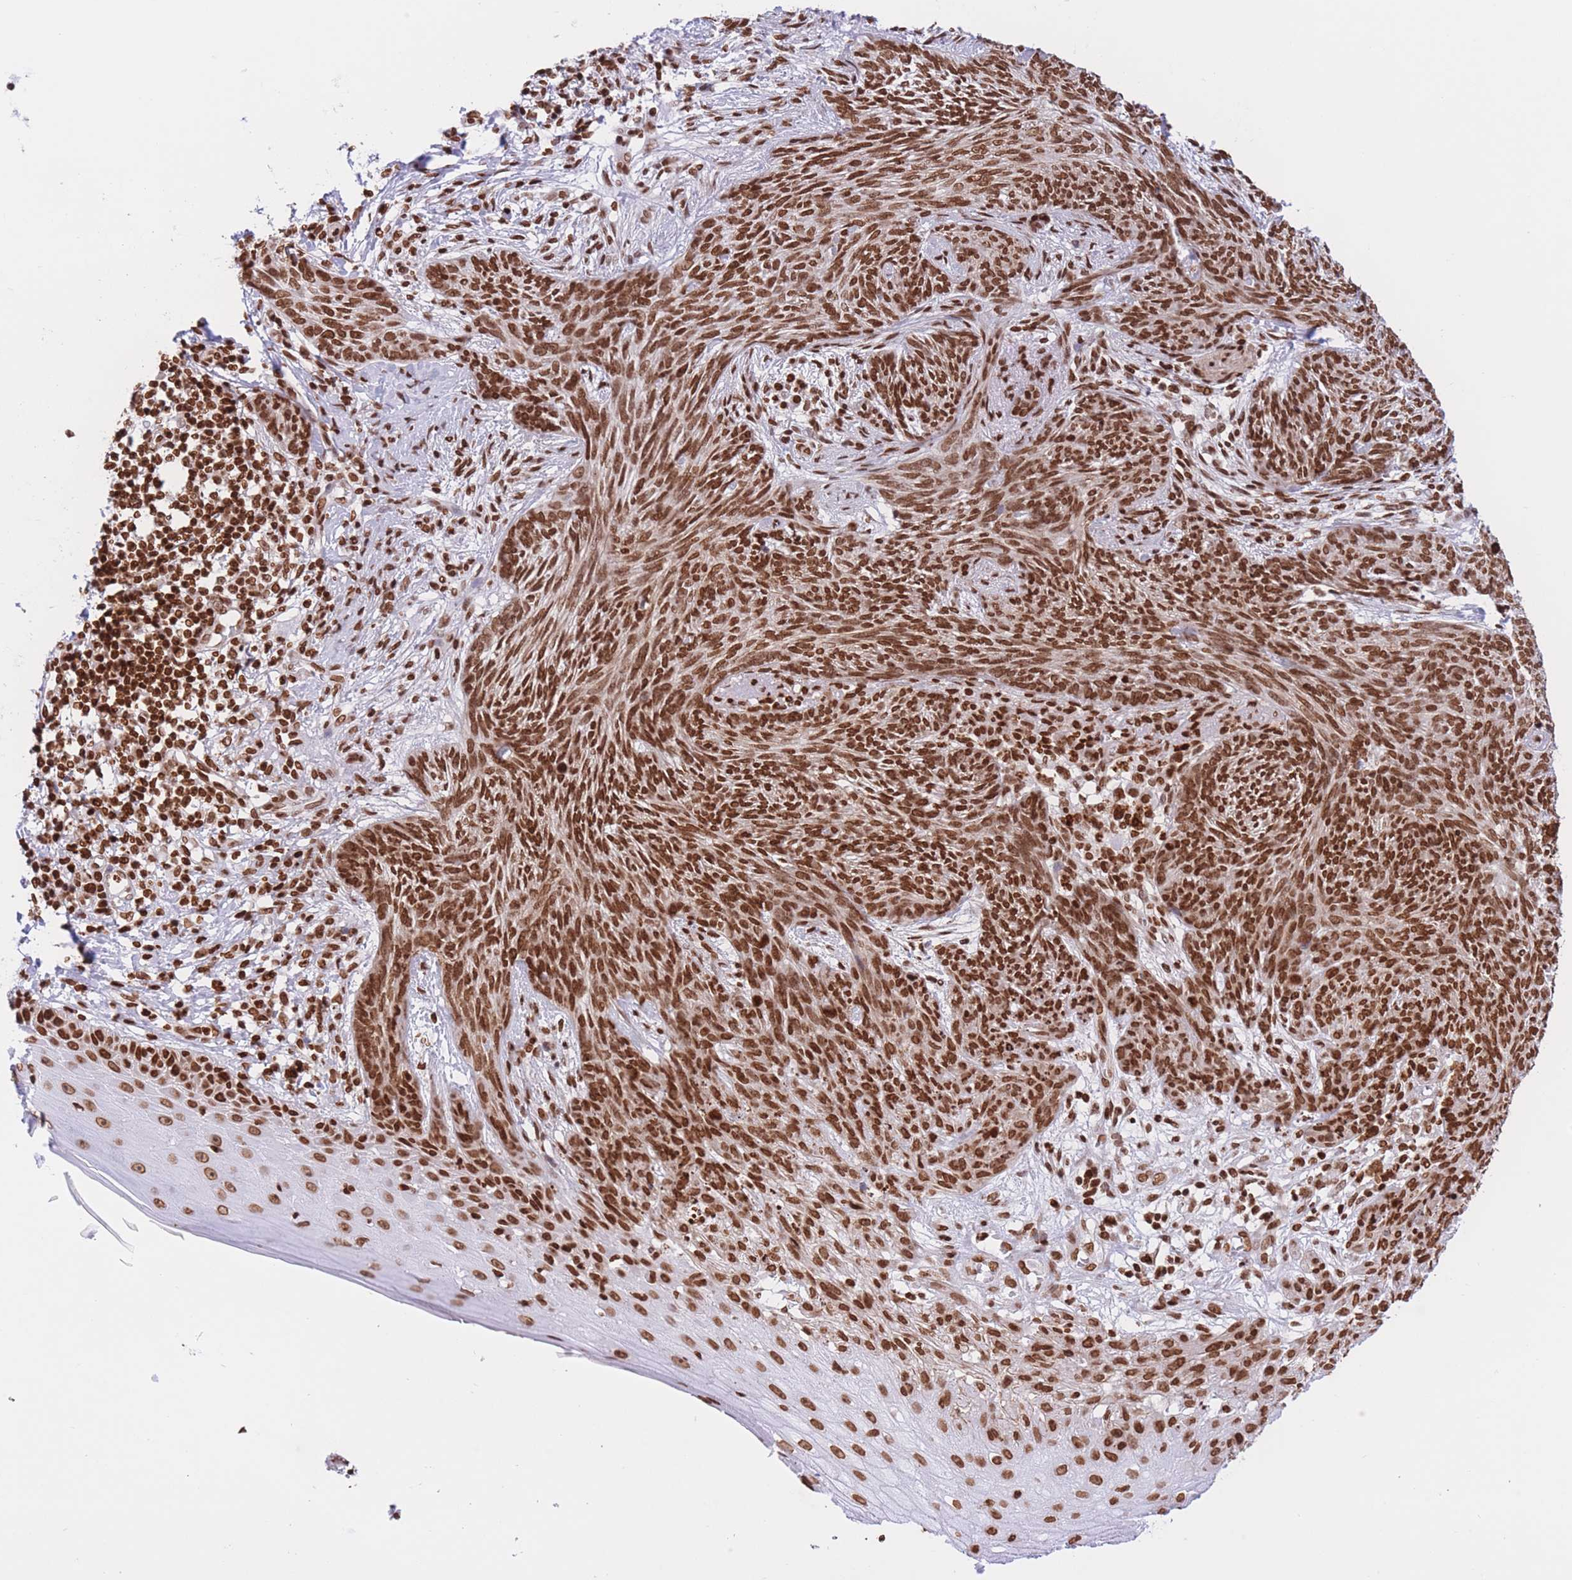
{"staining": {"intensity": "strong", "quantity": ">75%", "location": "nuclear"}, "tissue": "skin cancer", "cell_type": "Tumor cells", "image_type": "cancer", "snomed": [{"axis": "morphology", "description": "Basal cell carcinoma"}, {"axis": "topography", "description": "Skin"}], "caption": "Protein analysis of skin cancer (basal cell carcinoma) tissue reveals strong nuclear expression in about >75% of tumor cells. (brown staining indicates protein expression, while blue staining denotes nuclei).", "gene": "H2BC11", "patient": {"sex": "male", "age": 73}}